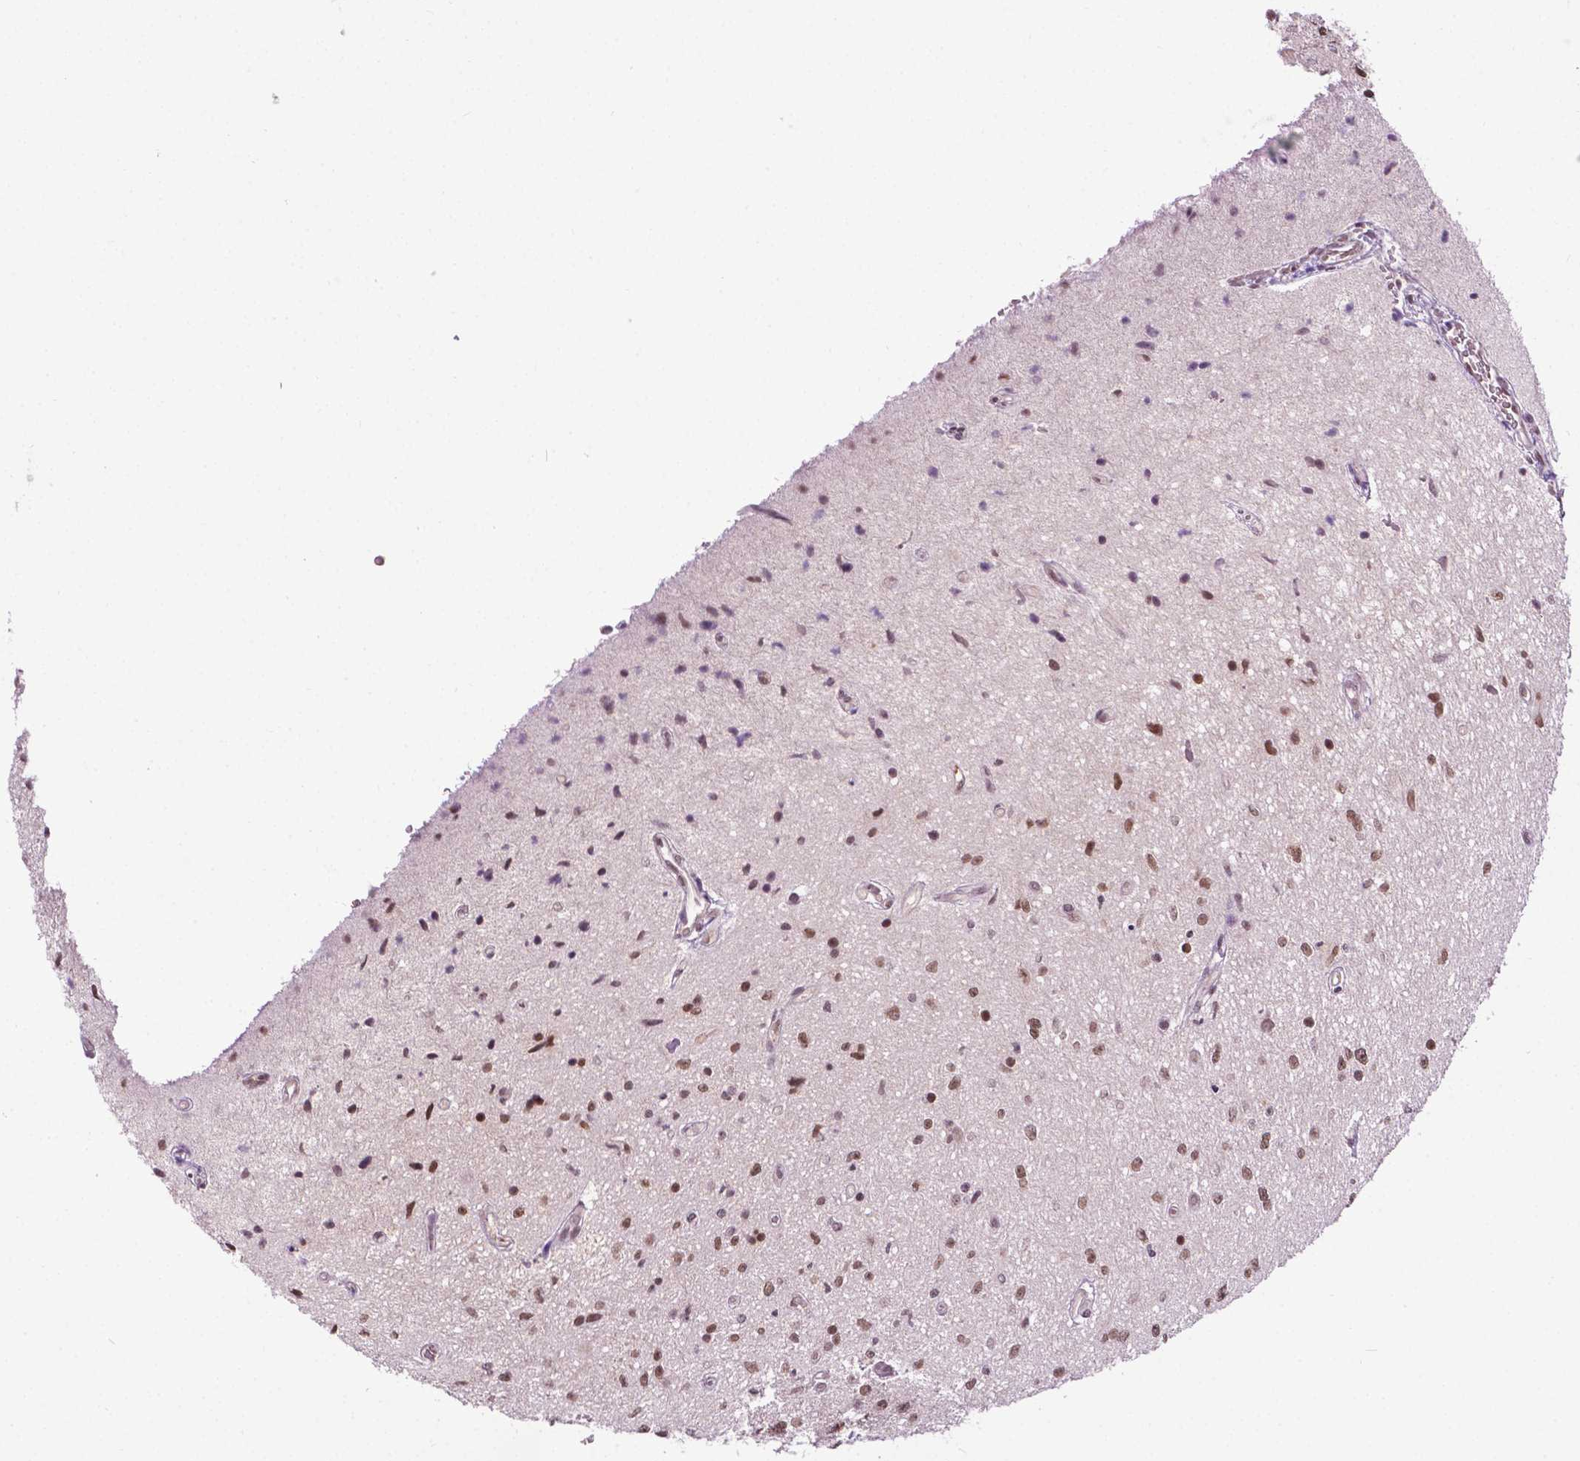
{"staining": {"intensity": "moderate", "quantity": ">75%", "location": "nuclear"}, "tissue": "glioma", "cell_type": "Tumor cells", "image_type": "cancer", "snomed": [{"axis": "morphology", "description": "Glioma, malignant, Low grade"}, {"axis": "topography", "description": "Cerebellum"}], "caption": "IHC staining of glioma, which reveals medium levels of moderate nuclear positivity in about >75% of tumor cells indicating moderate nuclear protein positivity. The staining was performed using DAB (brown) for protein detection and nuclei were counterstained in hematoxylin (blue).", "gene": "UBQLN4", "patient": {"sex": "female", "age": 14}}